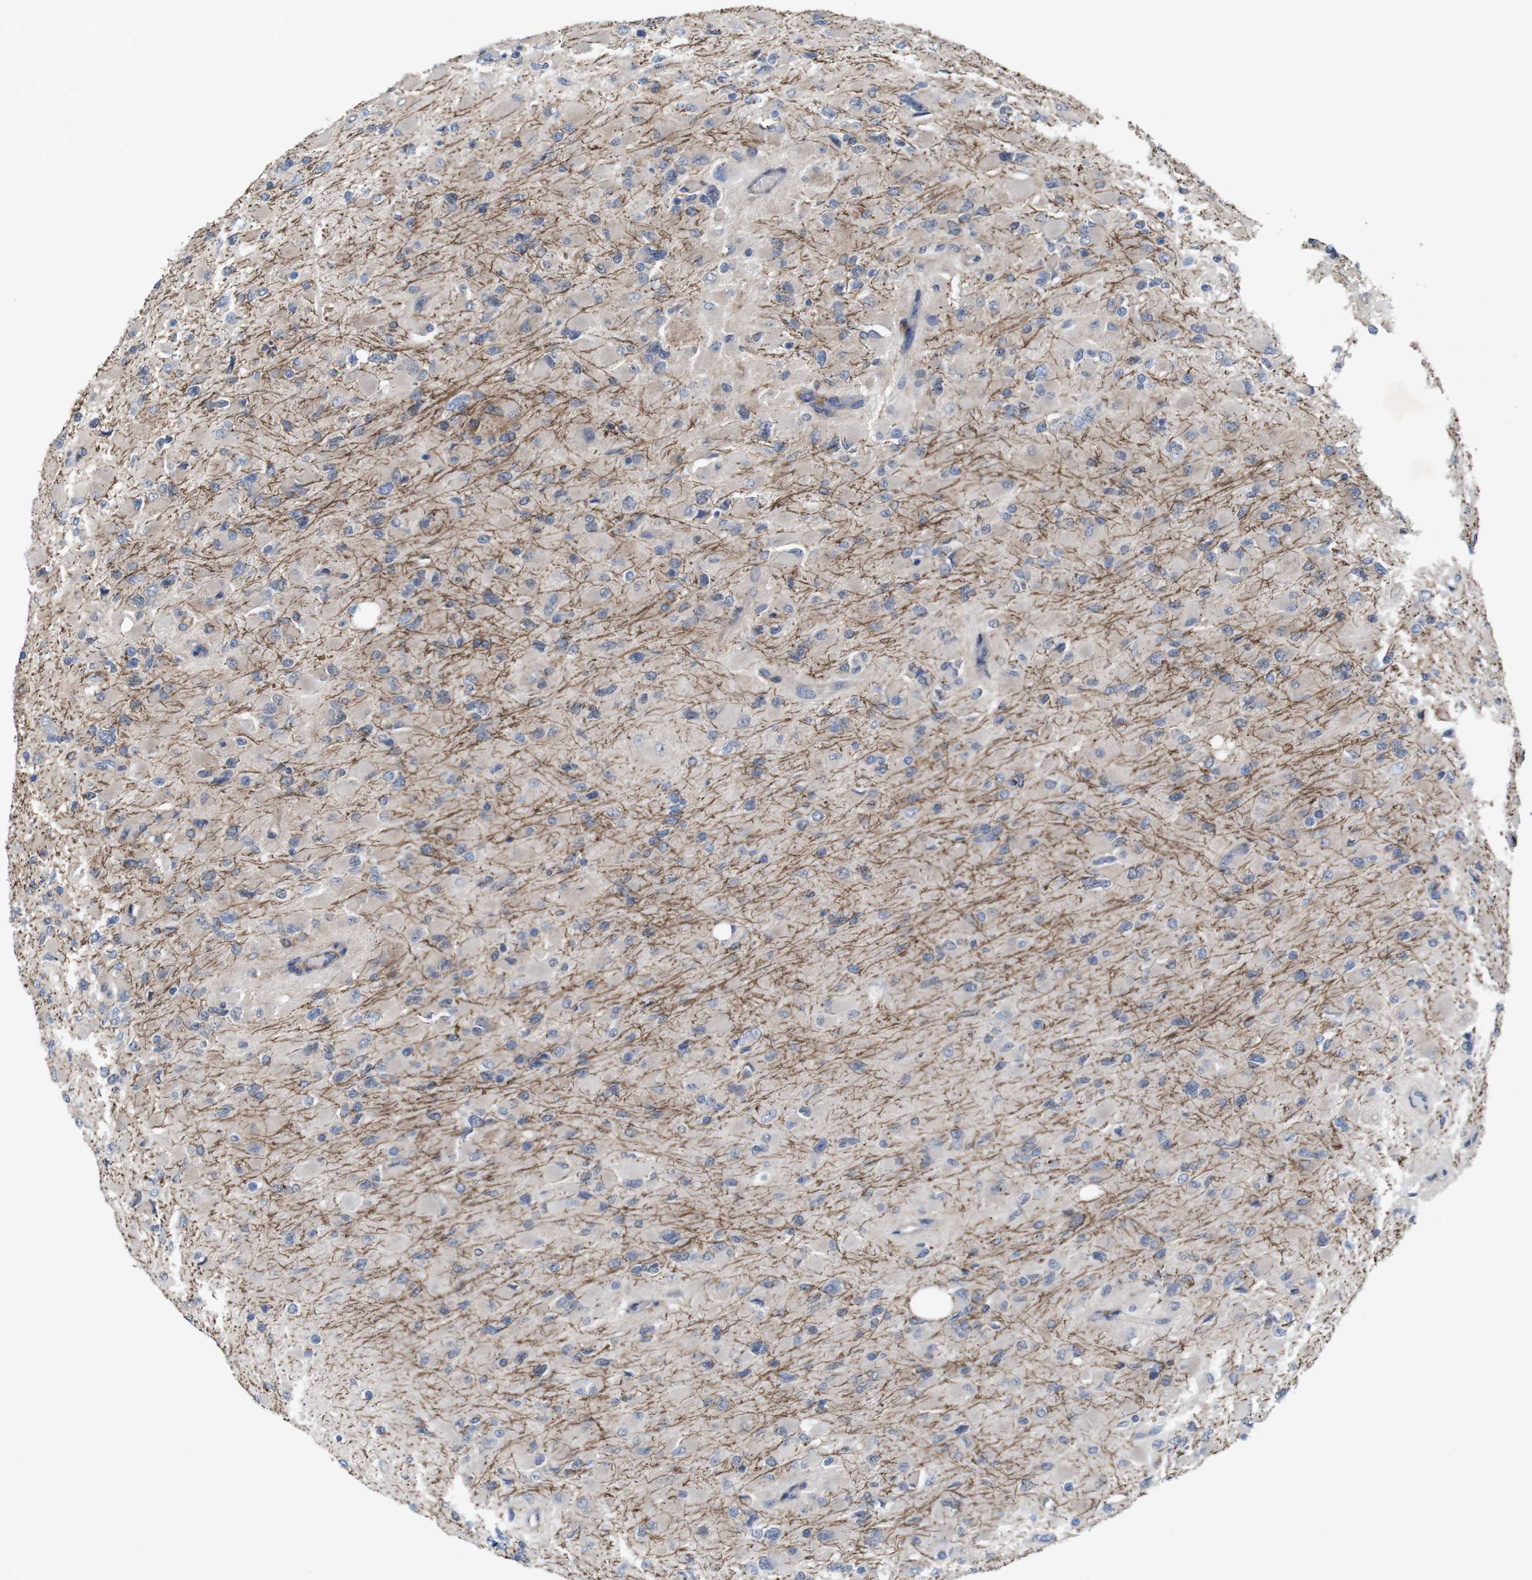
{"staining": {"intensity": "weak", "quantity": "<25%", "location": "cytoplasmic/membranous"}, "tissue": "glioma", "cell_type": "Tumor cells", "image_type": "cancer", "snomed": [{"axis": "morphology", "description": "Glioma, malignant, High grade"}, {"axis": "topography", "description": "Cerebral cortex"}], "caption": "Glioma stained for a protein using IHC displays no staining tumor cells.", "gene": "SIGLEC8", "patient": {"sex": "female", "age": 36}}